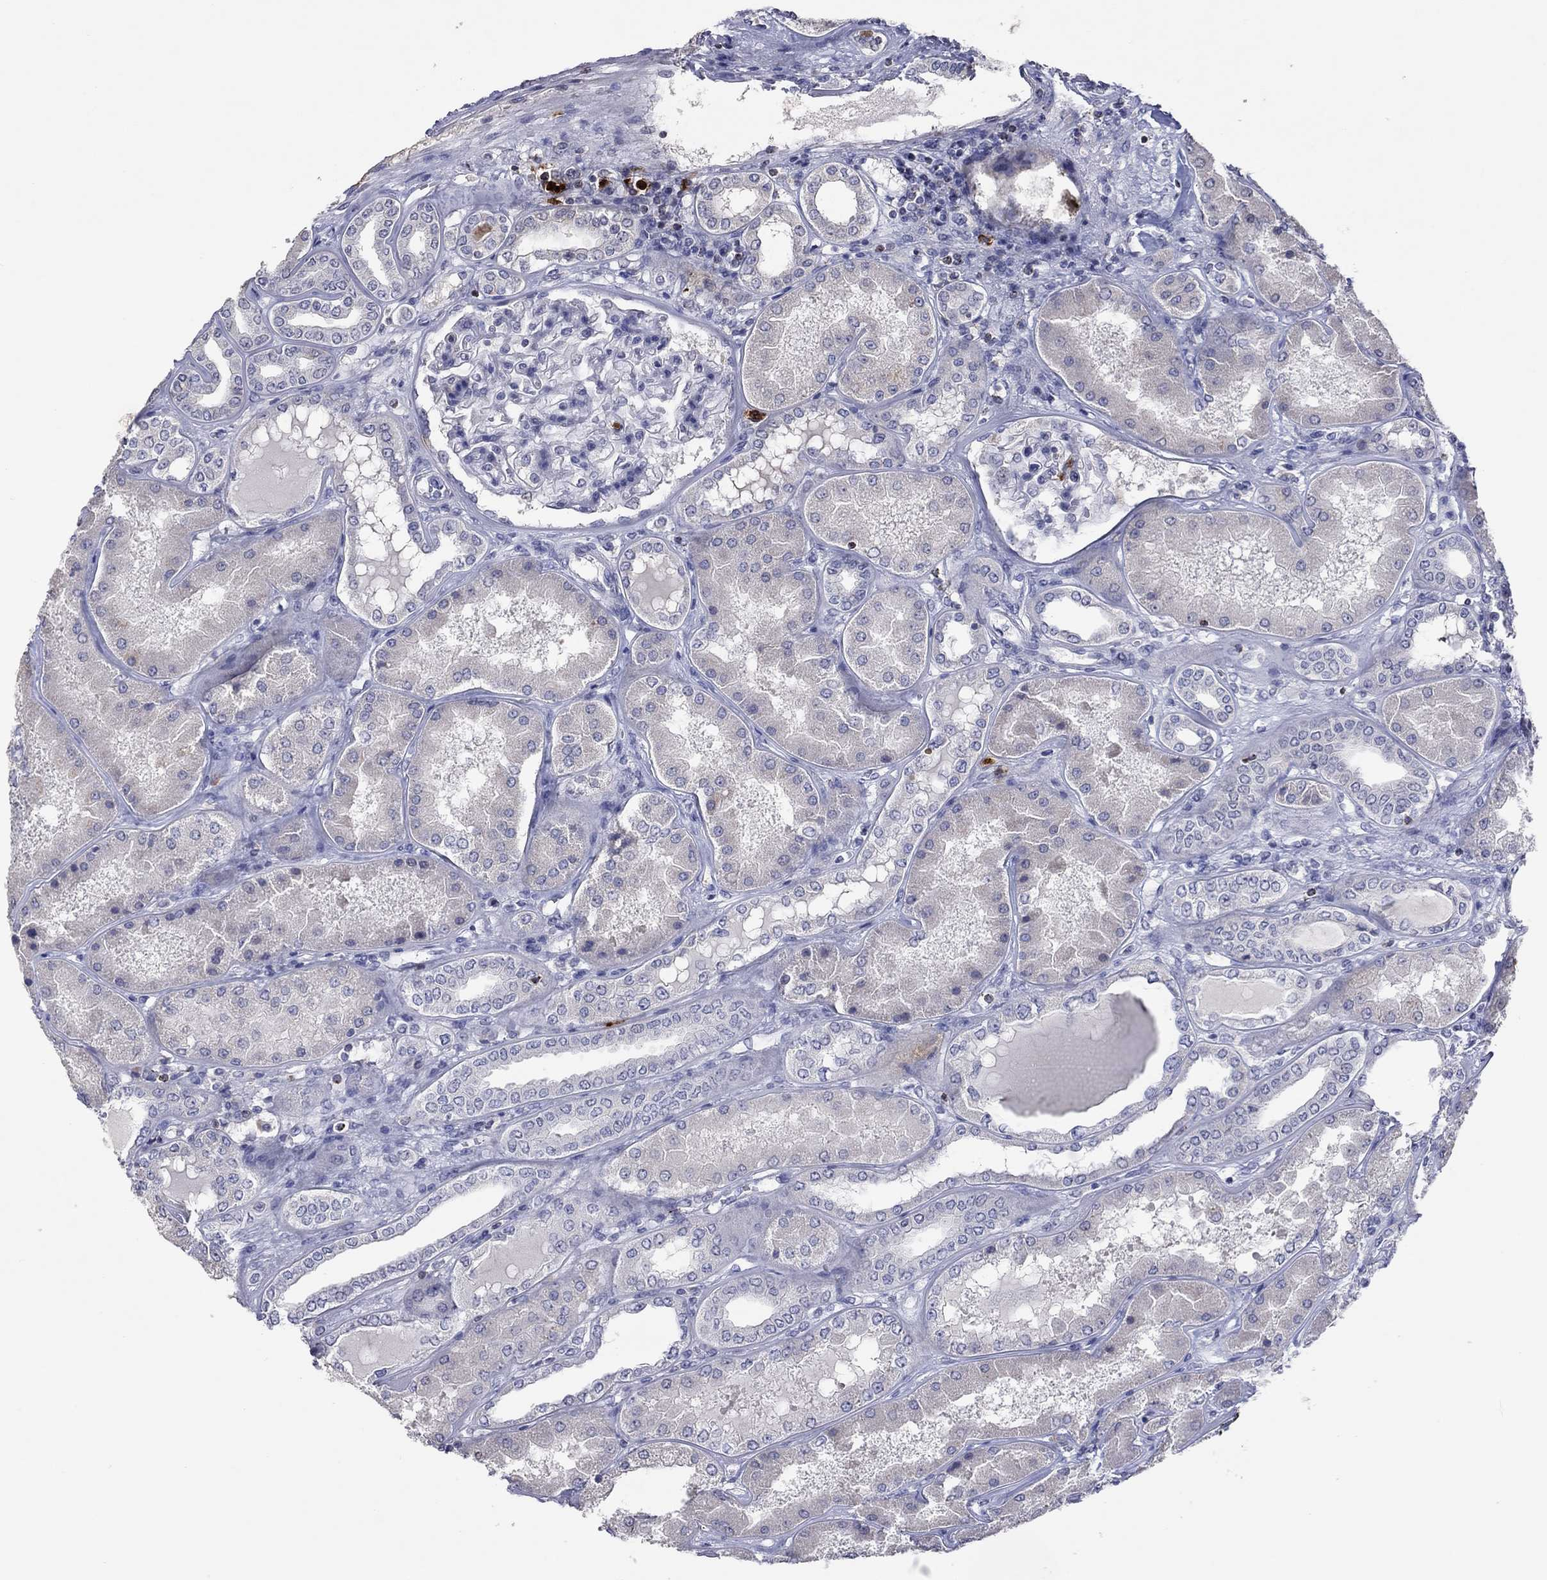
{"staining": {"intensity": "negative", "quantity": "none", "location": "none"}, "tissue": "kidney", "cell_type": "Cells in glomeruli", "image_type": "normal", "snomed": [{"axis": "morphology", "description": "Normal tissue, NOS"}, {"axis": "topography", "description": "Kidney"}], "caption": "Immunohistochemistry (IHC) micrograph of unremarkable kidney stained for a protein (brown), which displays no expression in cells in glomeruli. The staining was performed using DAB (3,3'-diaminobenzidine) to visualize the protein expression in brown, while the nuclei were stained in blue with hematoxylin (Magnification: 20x).", "gene": "CCL5", "patient": {"sex": "female", "age": 56}}